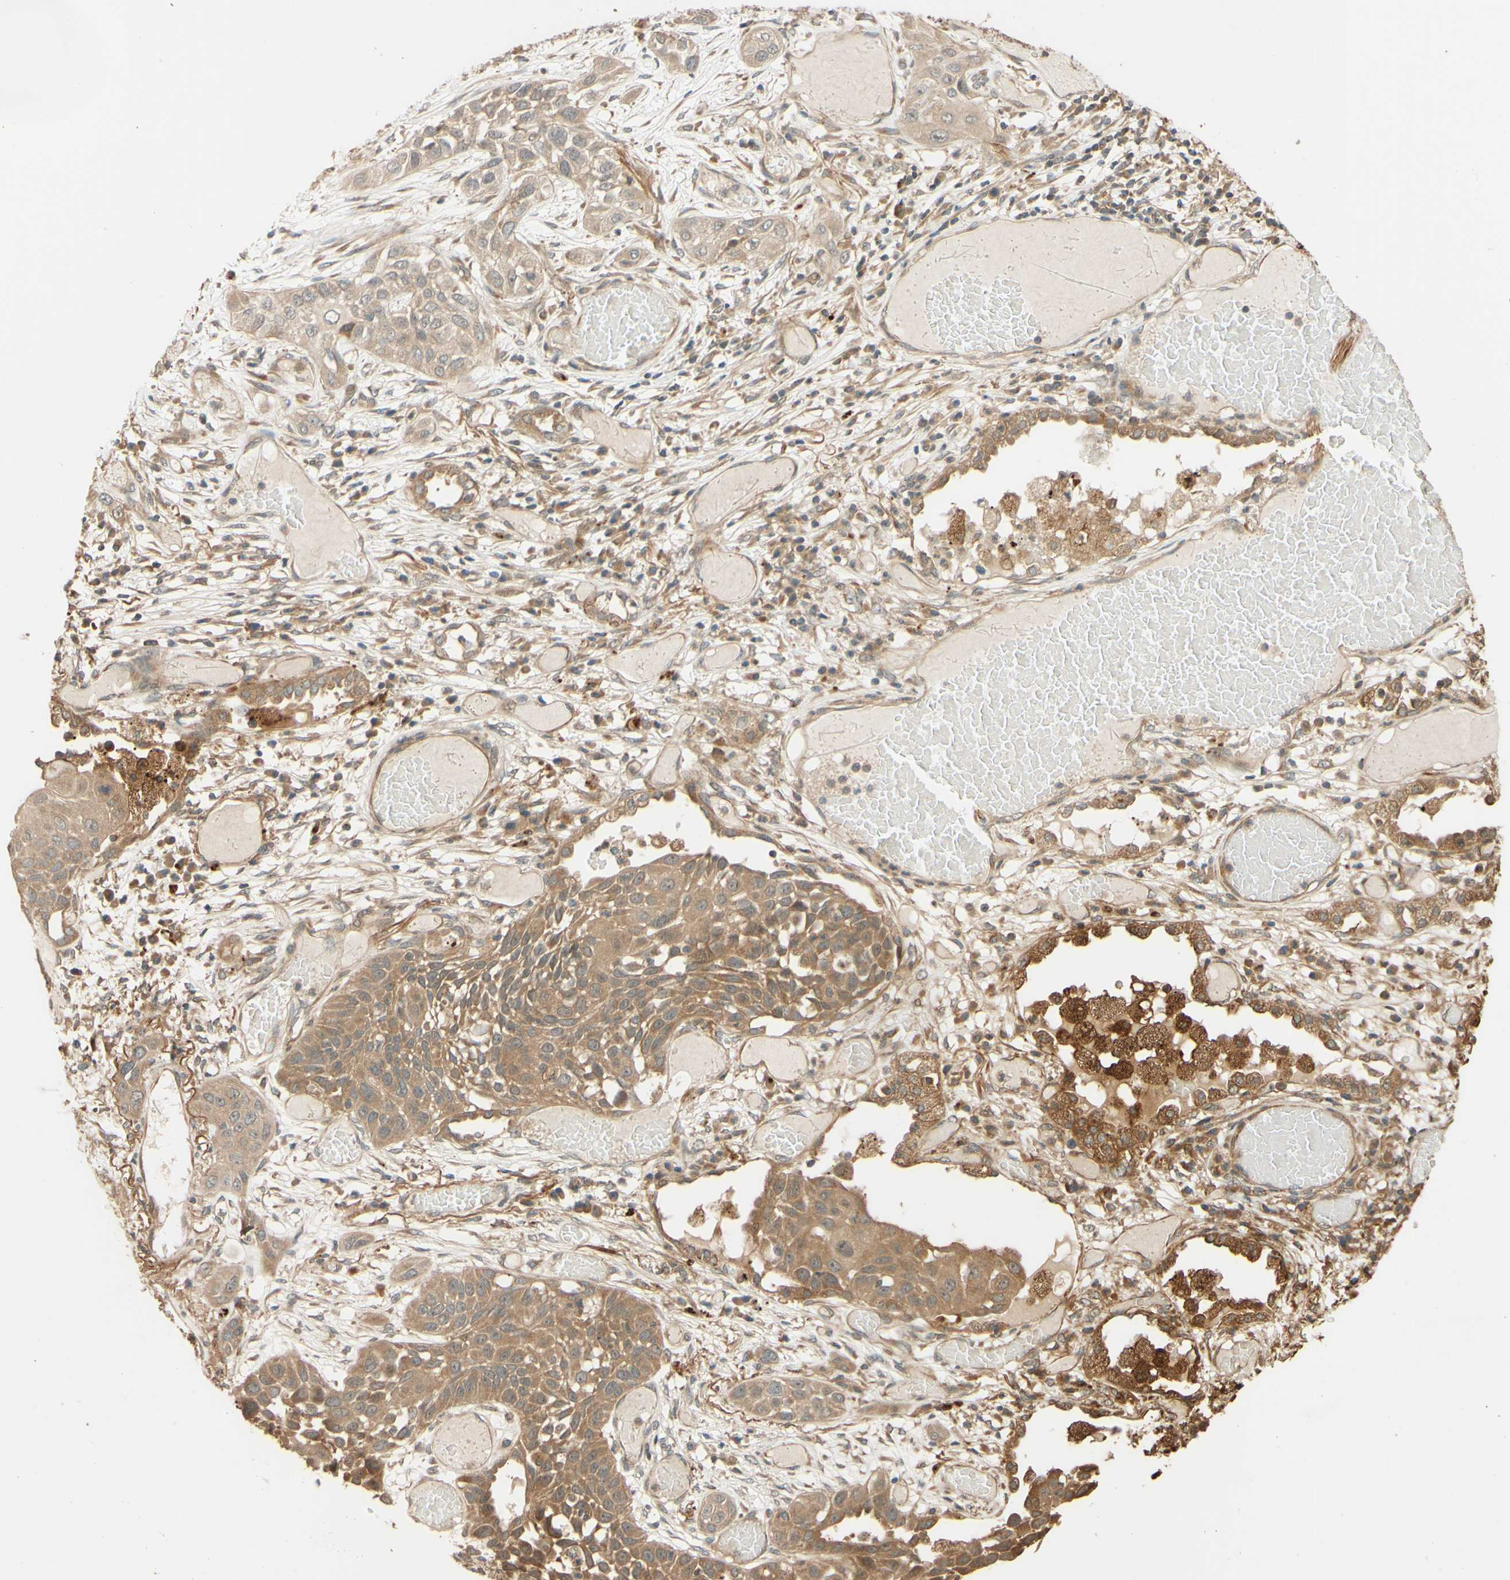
{"staining": {"intensity": "weak", "quantity": ">75%", "location": "cytoplasmic/membranous"}, "tissue": "lung cancer", "cell_type": "Tumor cells", "image_type": "cancer", "snomed": [{"axis": "morphology", "description": "Squamous cell carcinoma, NOS"}, {"axis": "topography", "description": "Lung"}], "caption": "Immunohistochemical staining of lung cancer demonstrates low levels of weak cytoplasmic/membranous protein positivity in about >75% of tumor cells.", "gene": "RNF19A", "patient": {"sex": "male", "age": 71}}